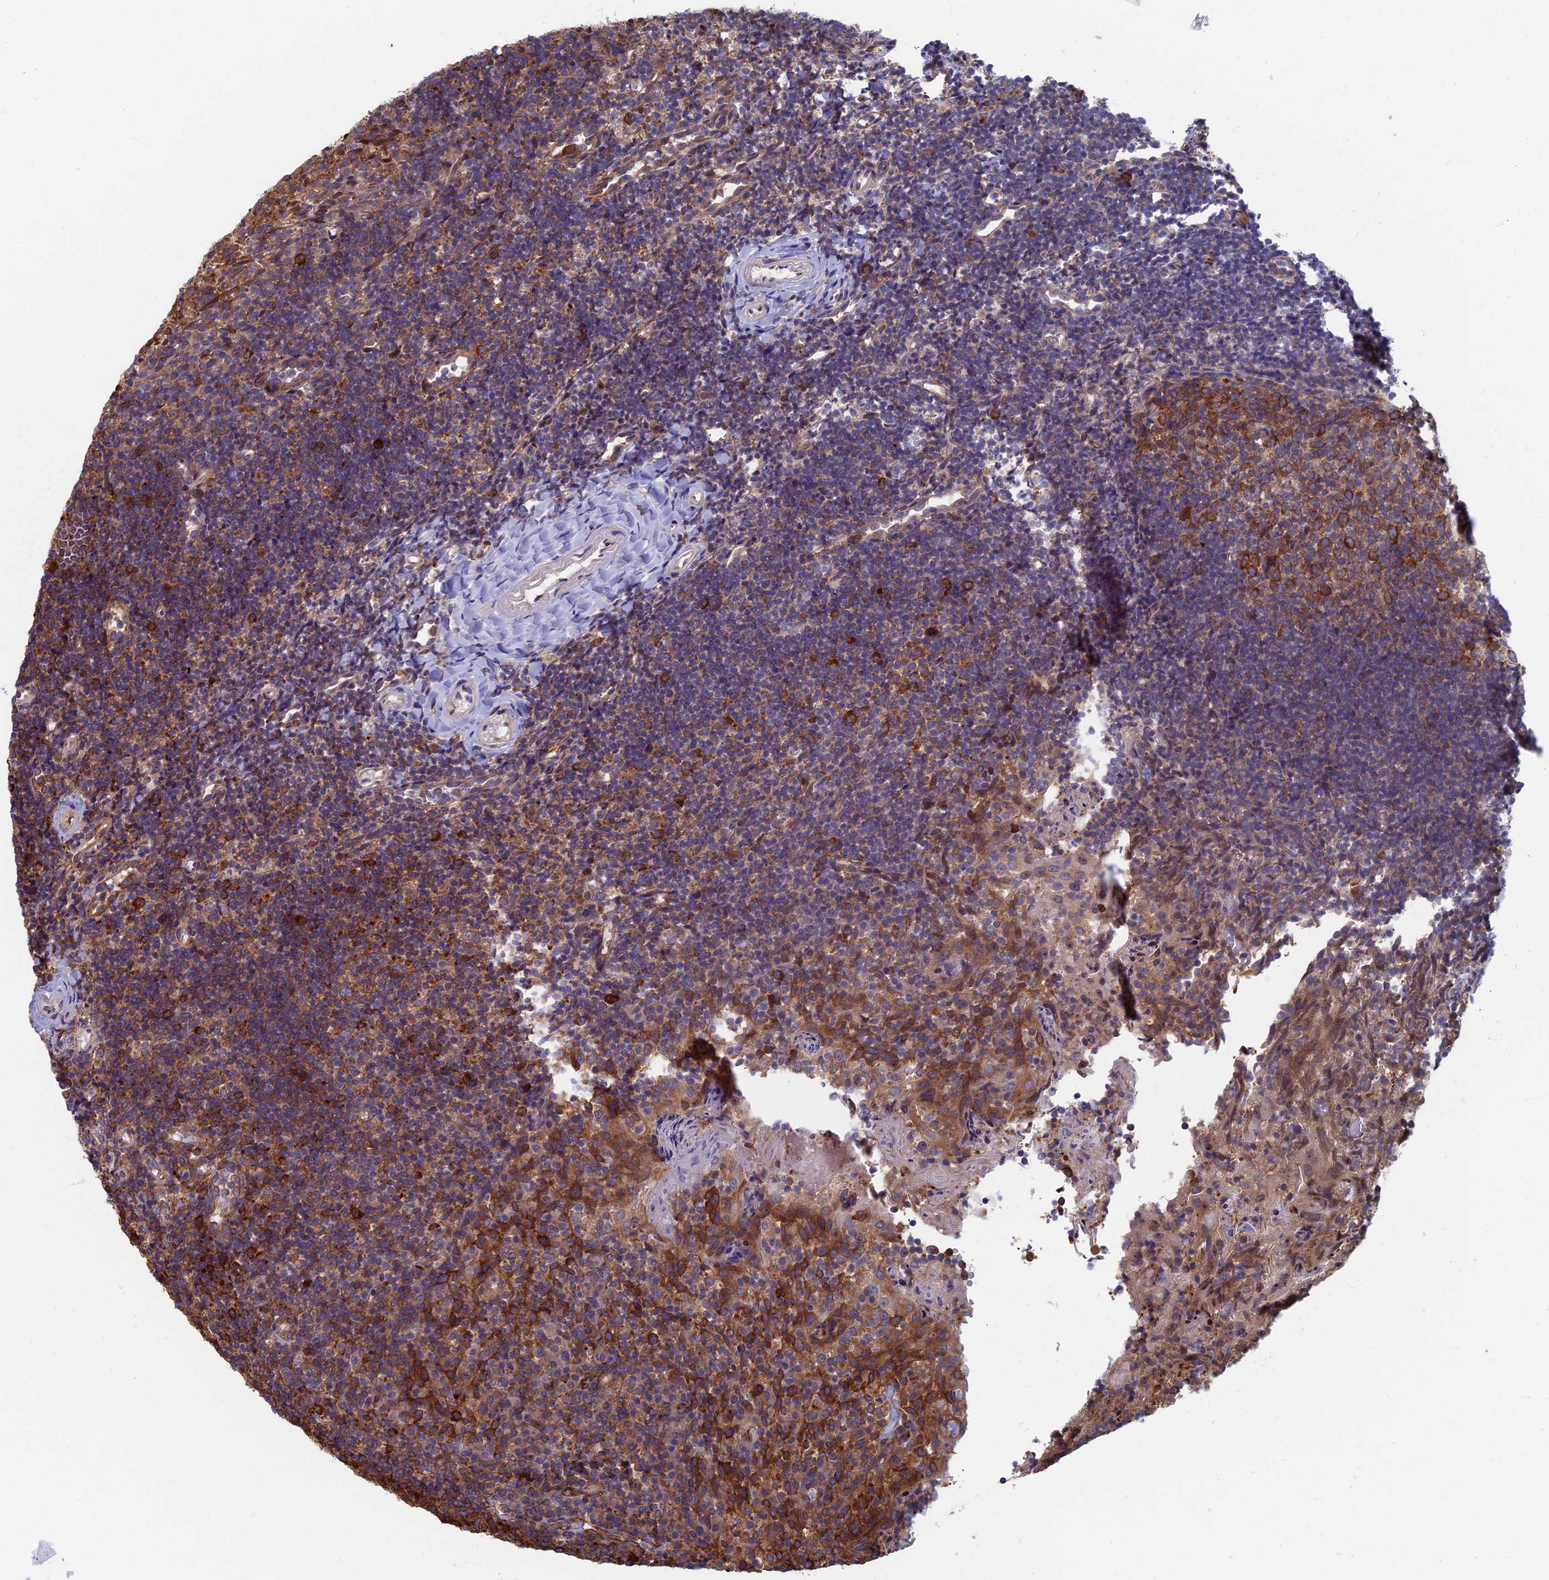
{"staining": {"intensity": "moderate", "quantity": ">75%", "location": "cytoplasmic/membranous"}, "tissue": "tonsil", "cell_type": "Germinal center cells", "image_type": "normal", "snomed": [{"axis": "morphology", "description": "Normal tissue, NOS"}, {"axis": "topography", "description": "Tonsil"}], "caption": "Protein positivity by IHC demonstrates moderate cytoplasmic/membranous positivity in approximately >75% of germinal center cells in unremarkable tonsil.", "gene": "YBX1", "patient": {"sex": "female", "age": 10}}